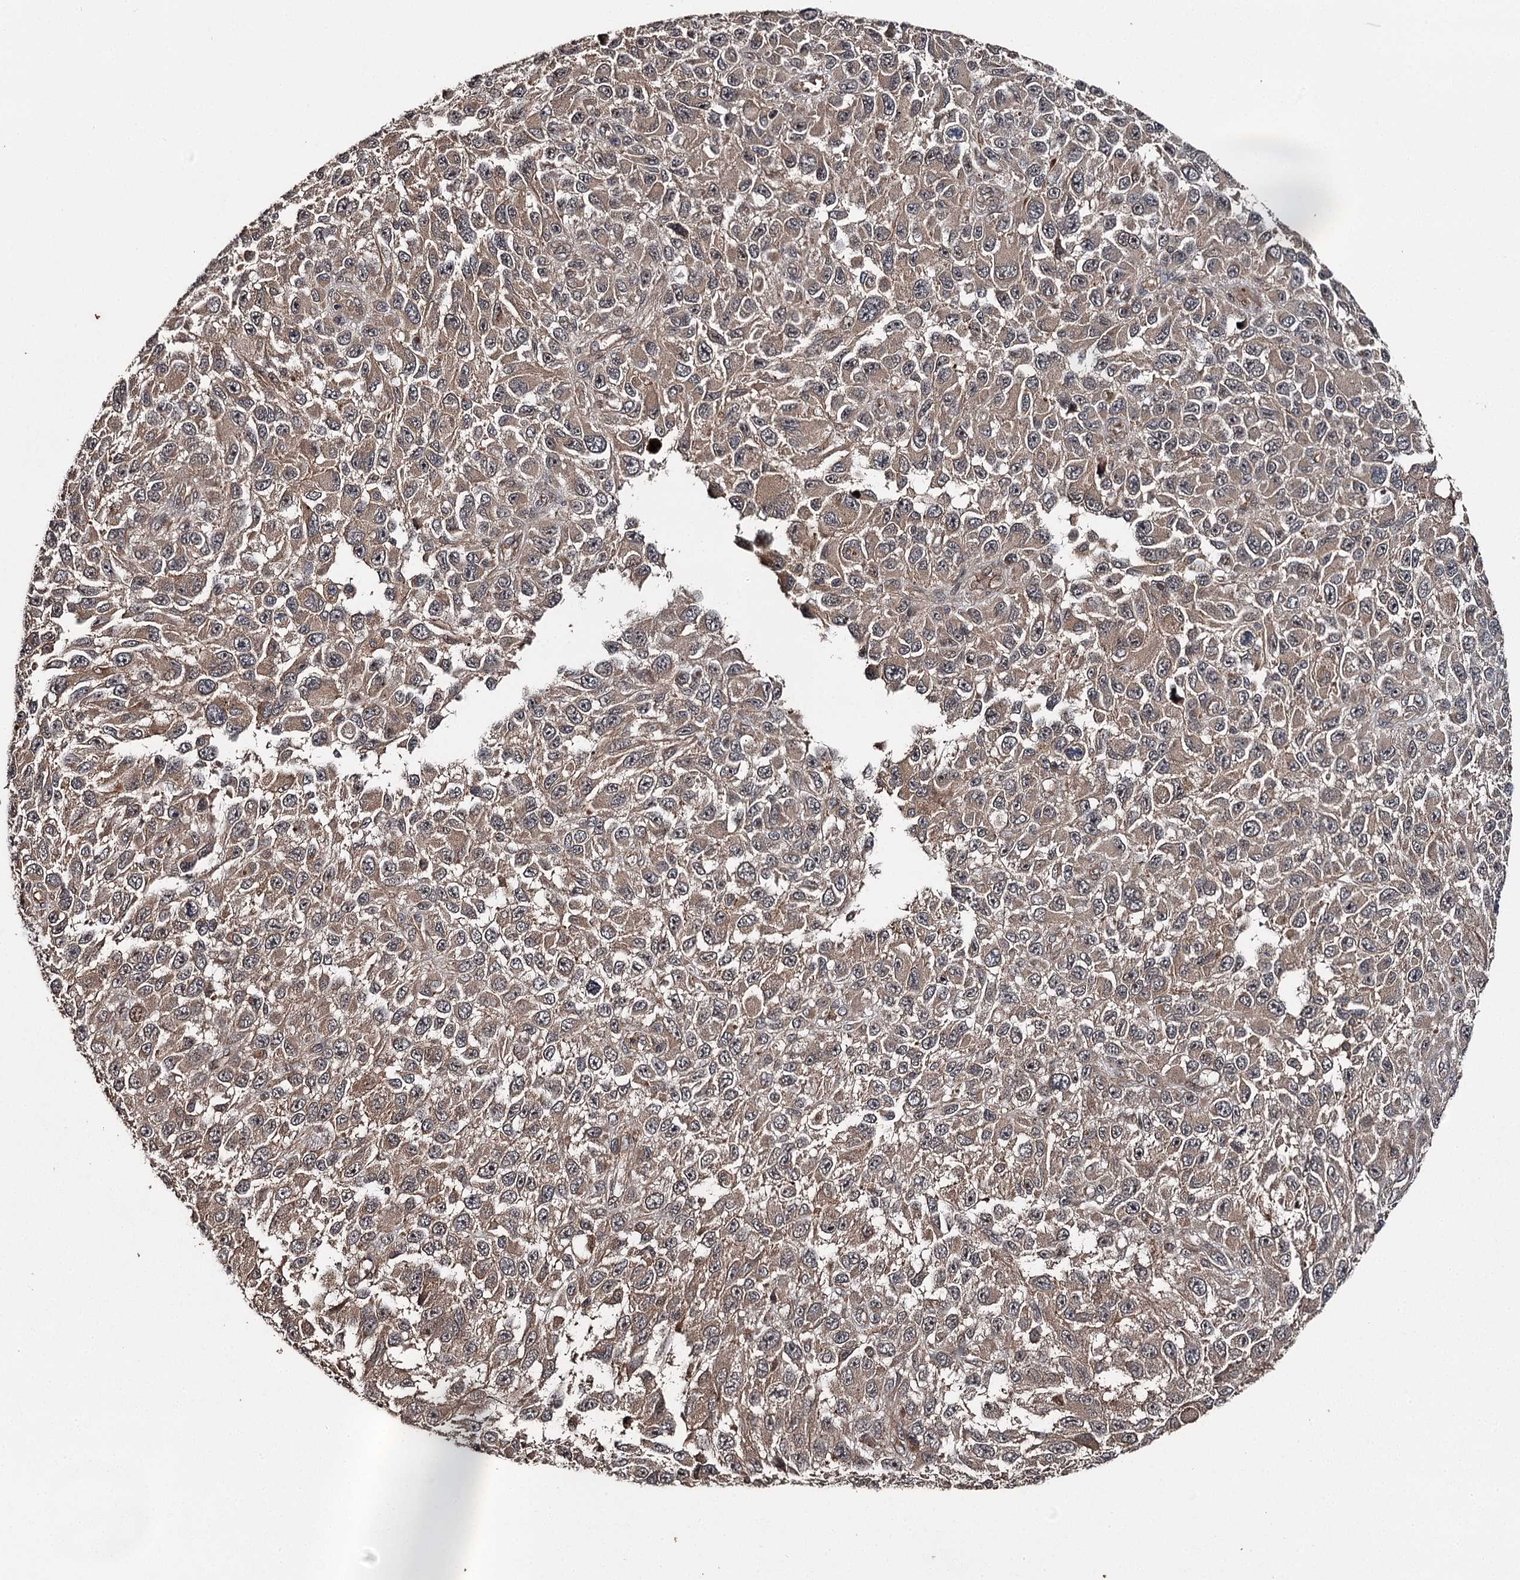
{"staining": {"intensity": "moderate", "quantity": ">75%", "location": "cytoplasmic/membranous"}, "tissue": "melanoma", "cell_type": "Tumor cells", "image_type": "cancer", "snomed": [{"axis": "morphology", "description": "Malignant melanoma, NOS"}, {"axis": "topography", "description": "Skin"}], "caption": "The immunohistochemical stain labels moderate cytoplasmic/membranous expression in tumor cells of malignant melanoma tissue. (brown staining indicates protein expression, while blue staining denotes nuclei).", "gene": "RAB21", "patient": {"sex": "female", "age": 96}}